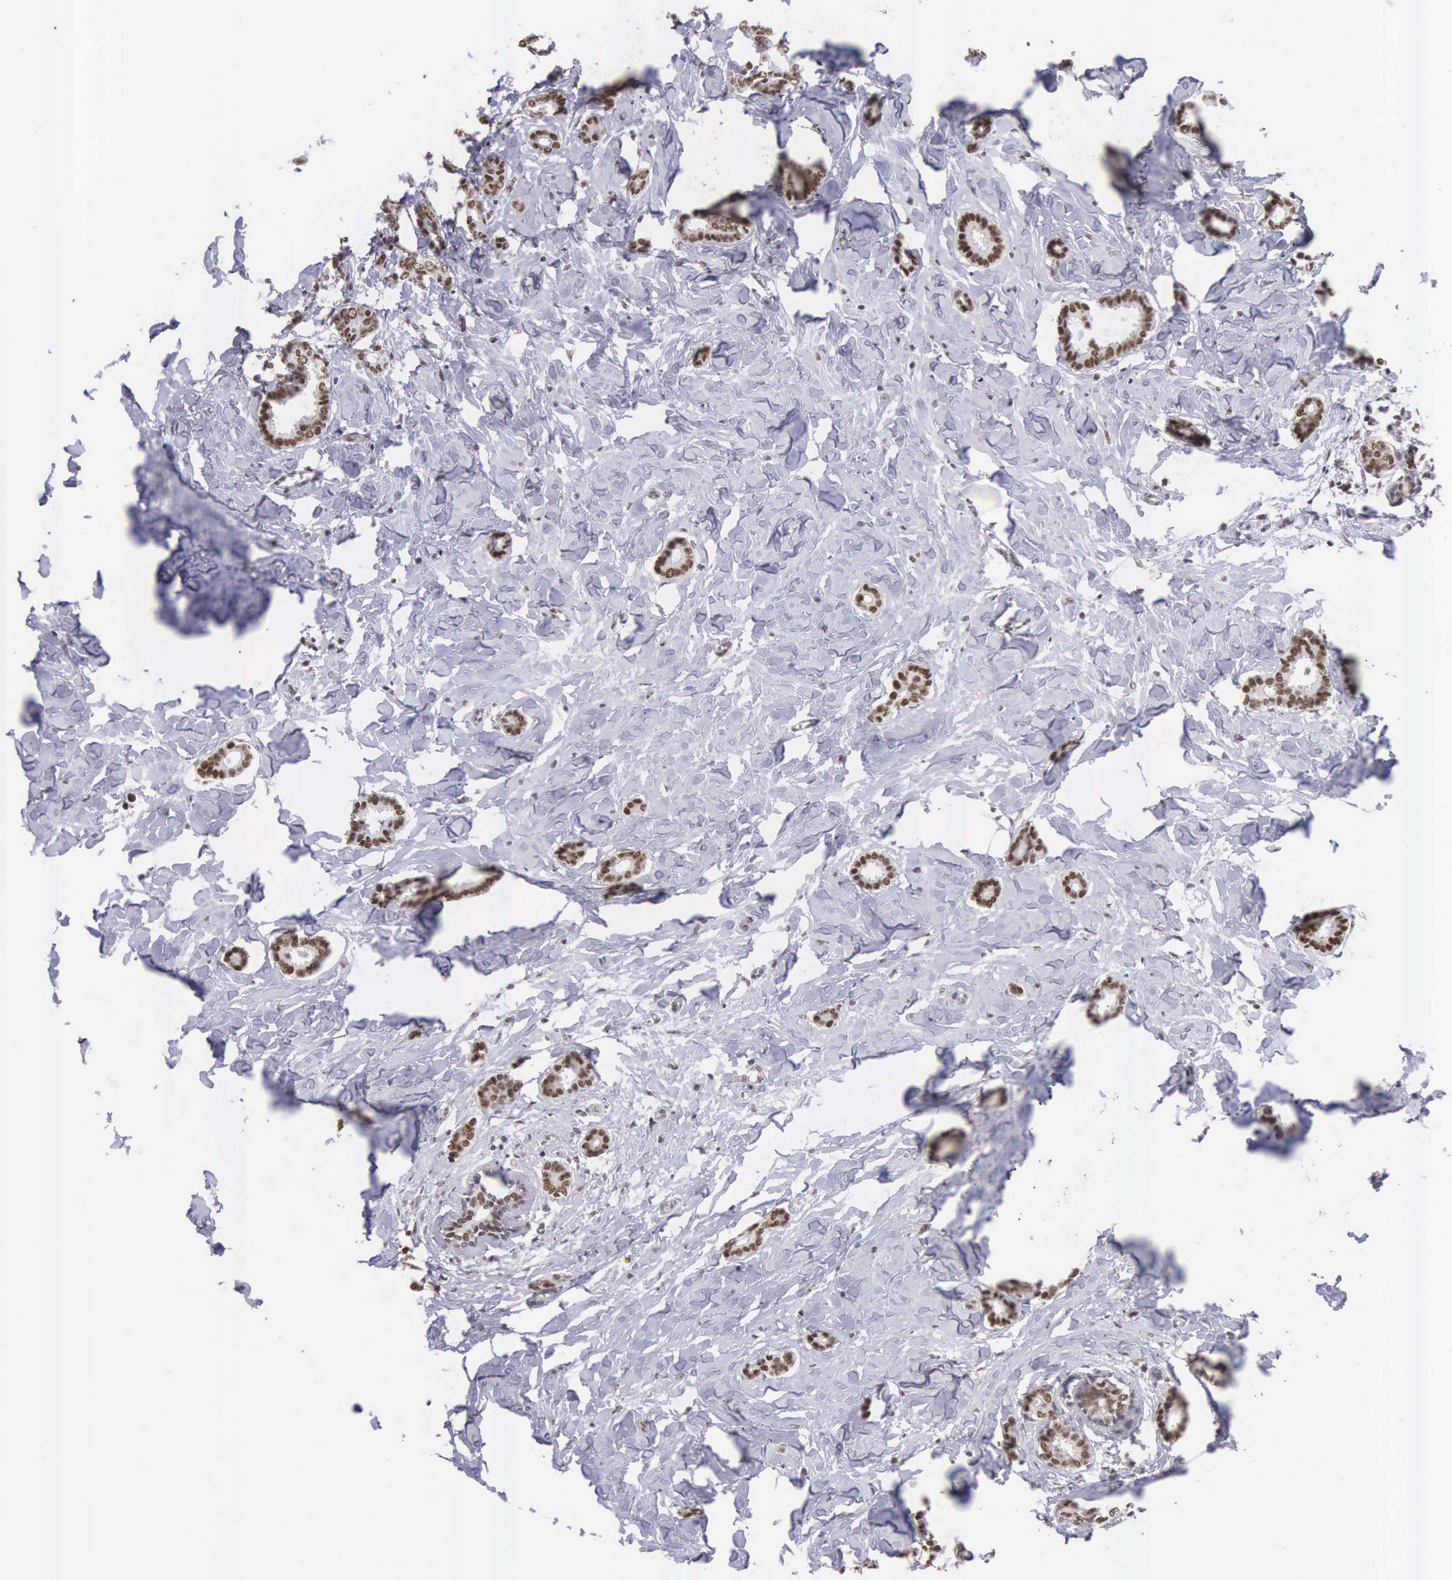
{"staining": {"intensity": "moderate", "quantity": ">75%", "location": "nuclear"}, "tissue": "breast cancer", "cell_type": "Tumor cells", "image_type": "cancer", "snomed": [{"axis": "morphology", "description": "Duct carcinoma"}, {"axis": "topography", "description": "Breast"}], "caption": "Immunohistochemical staining of invasive ductal carcinoma (breast) reveals medium levels of moderate nuclear expression in approximately >75% of tumor cells.", "gene": "ZNF275", "patient": {"sex": "female", "age": 50}}